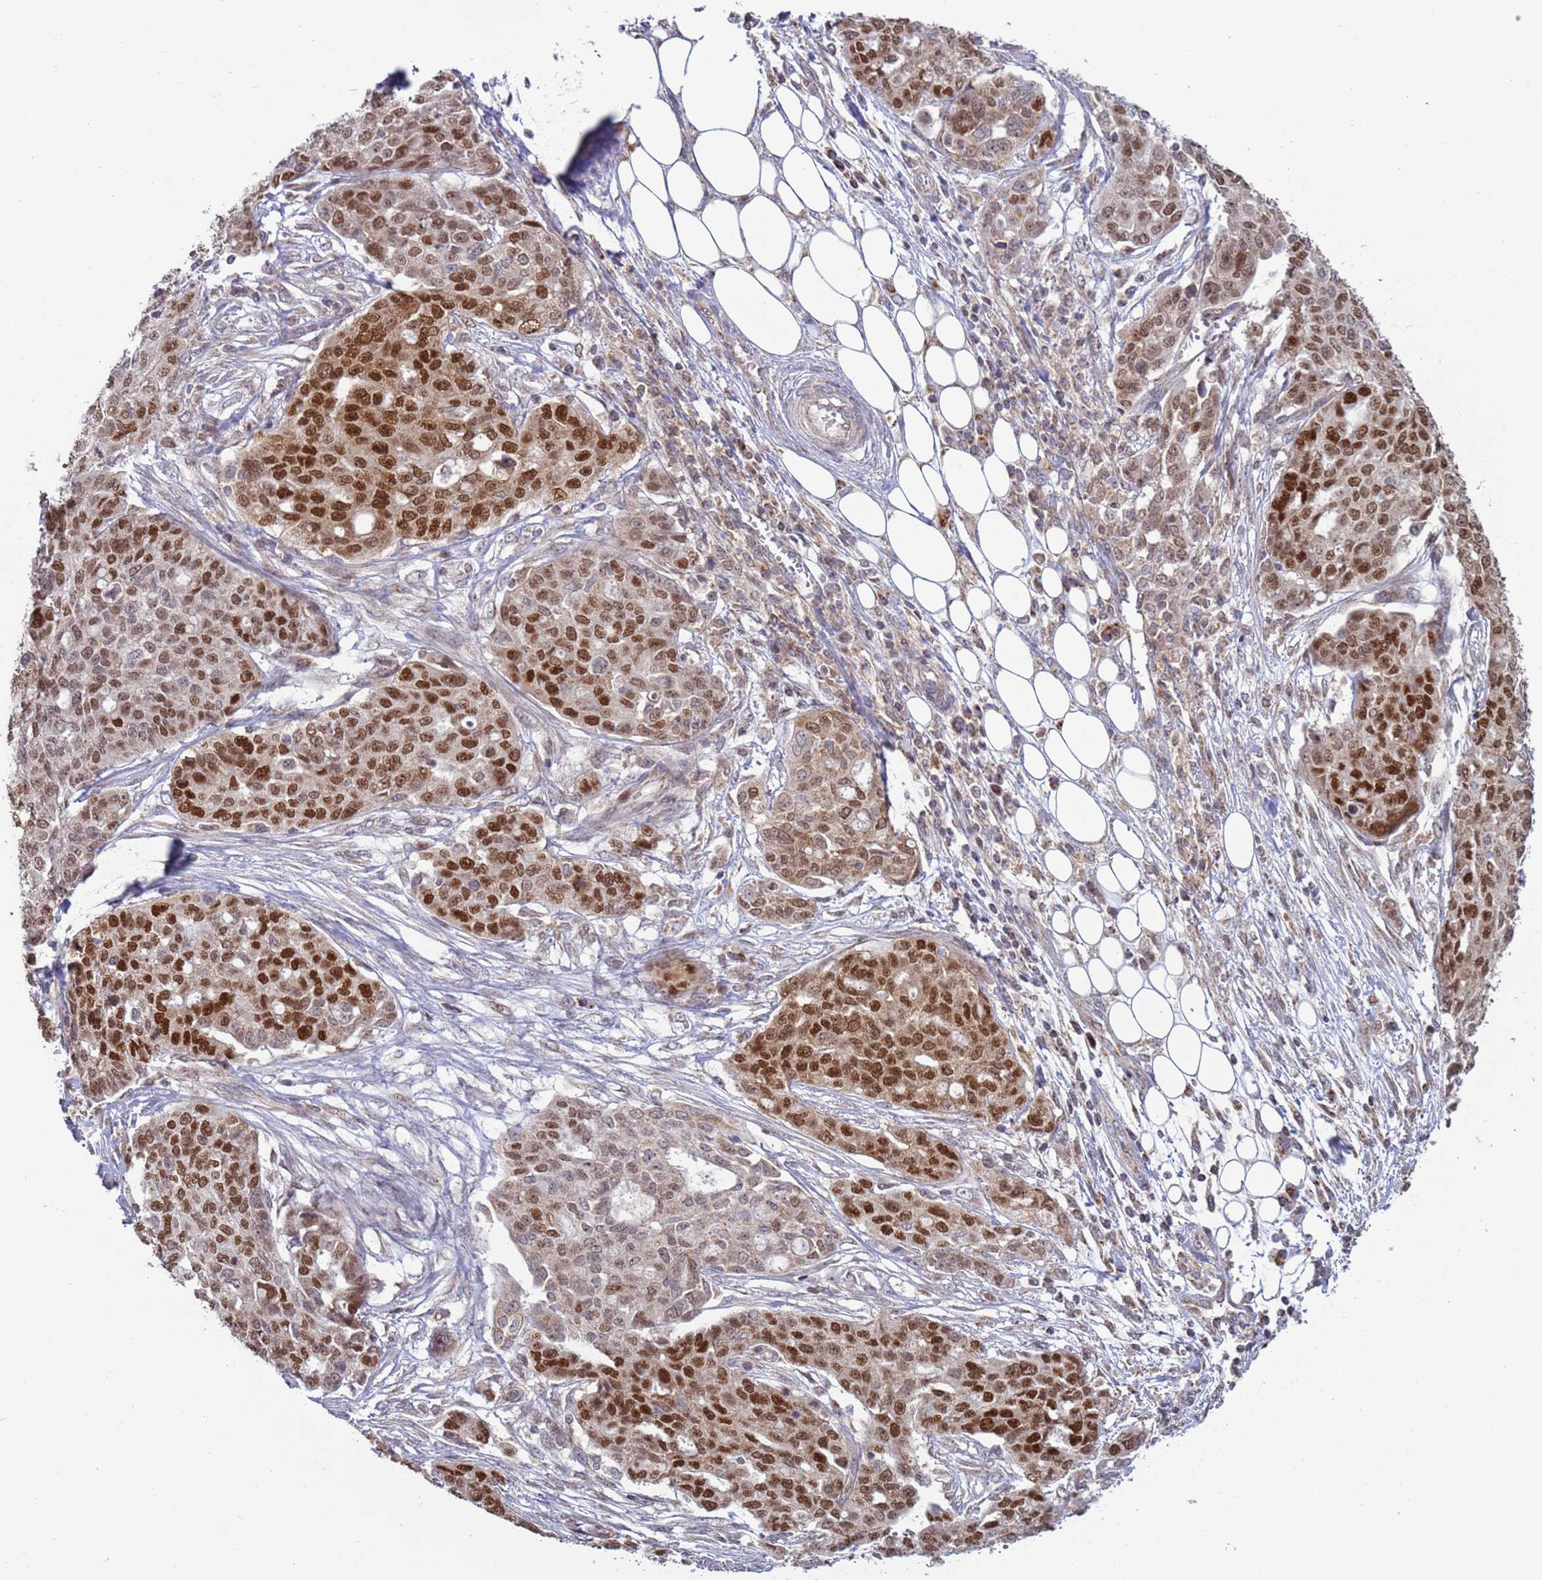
{"staining": {"intensity": "strong", "quantity": ">75%", "location": "nuclear"}, "tissue": "ovarian cancer", "cell_type": "Tumor cells", "image_type": "cancer", "snomed": [{"axis": "morphology", "description": "Cystadenocarcinoma, serous, NOS"}, {"axis": "topography", "description": "Soft tissue"}, {"axis": "topography", "description": "Ovary"}], "caption": "Human ovarian cancer (serous cystadenocarcinoma) stained with a brown dye displays strong nuclear positive expression in about >75% of tumor cells.", "gene": "RCOR2", "patient": {"sex": "female", "age": 57}}